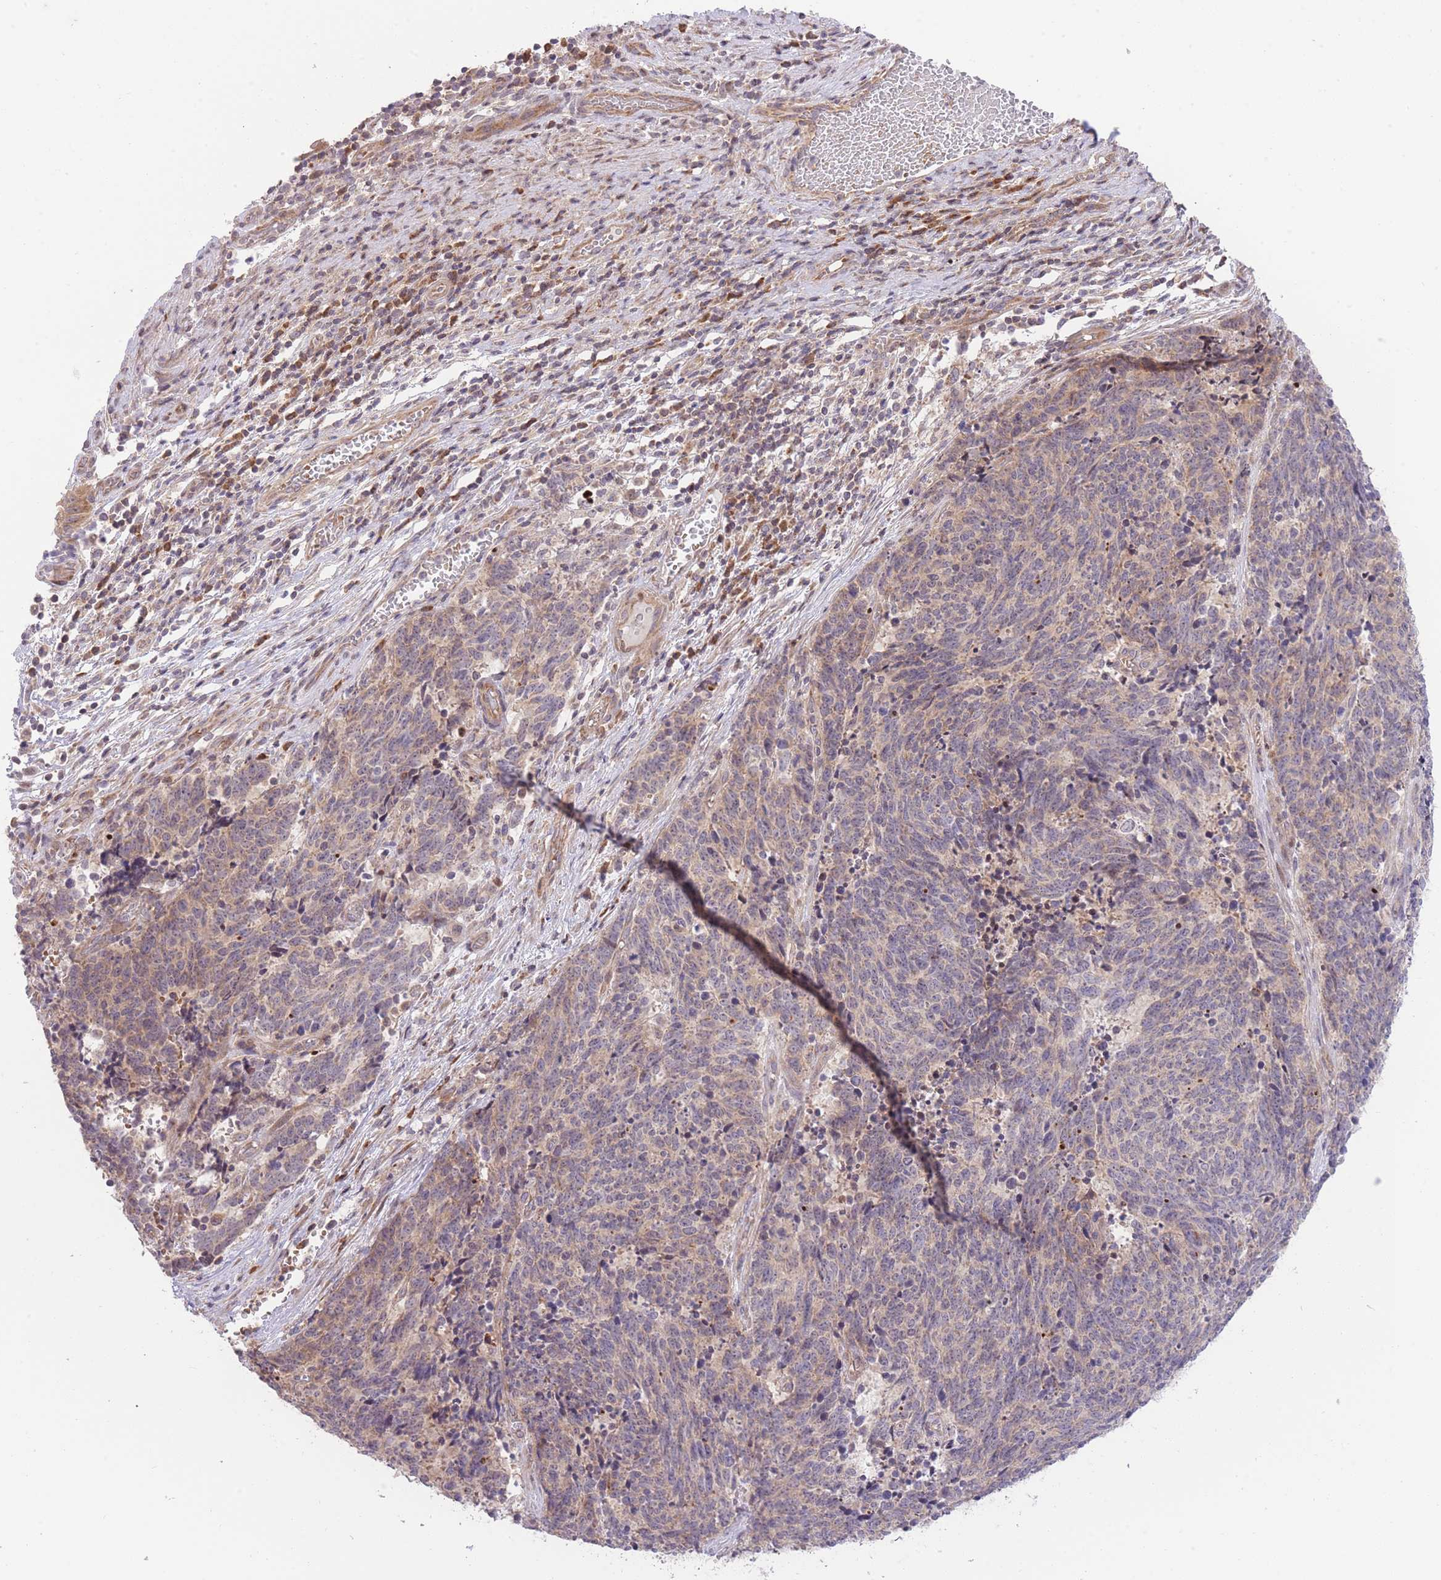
{"staining": {"intensity": "weak", "quantity": "25%-75%", "location": "cytoplasmic/membranous"}, "tissue": "cervical cancer", "cell_type": "Tumor cells", "image_type": "cancer", "snomed": [{"axis": "morphology", "description": "Squamous cell carcinoma, NOS"}, {"axis": "topography", "description": "Cervix"}], "caption": "IHC histopathology image of neoplastic tissue: human cervical squamous cell carcinoma stained using immunohistochemistry (IHC) displays low levels of weak protein expression localized specifically in the cytoplasmic/membranous of tumor cells, appearing as a cytoplasmic/membranous brown color.", "gene": "BOLA2B", "patient": {"sex": "female", "age": 29}}